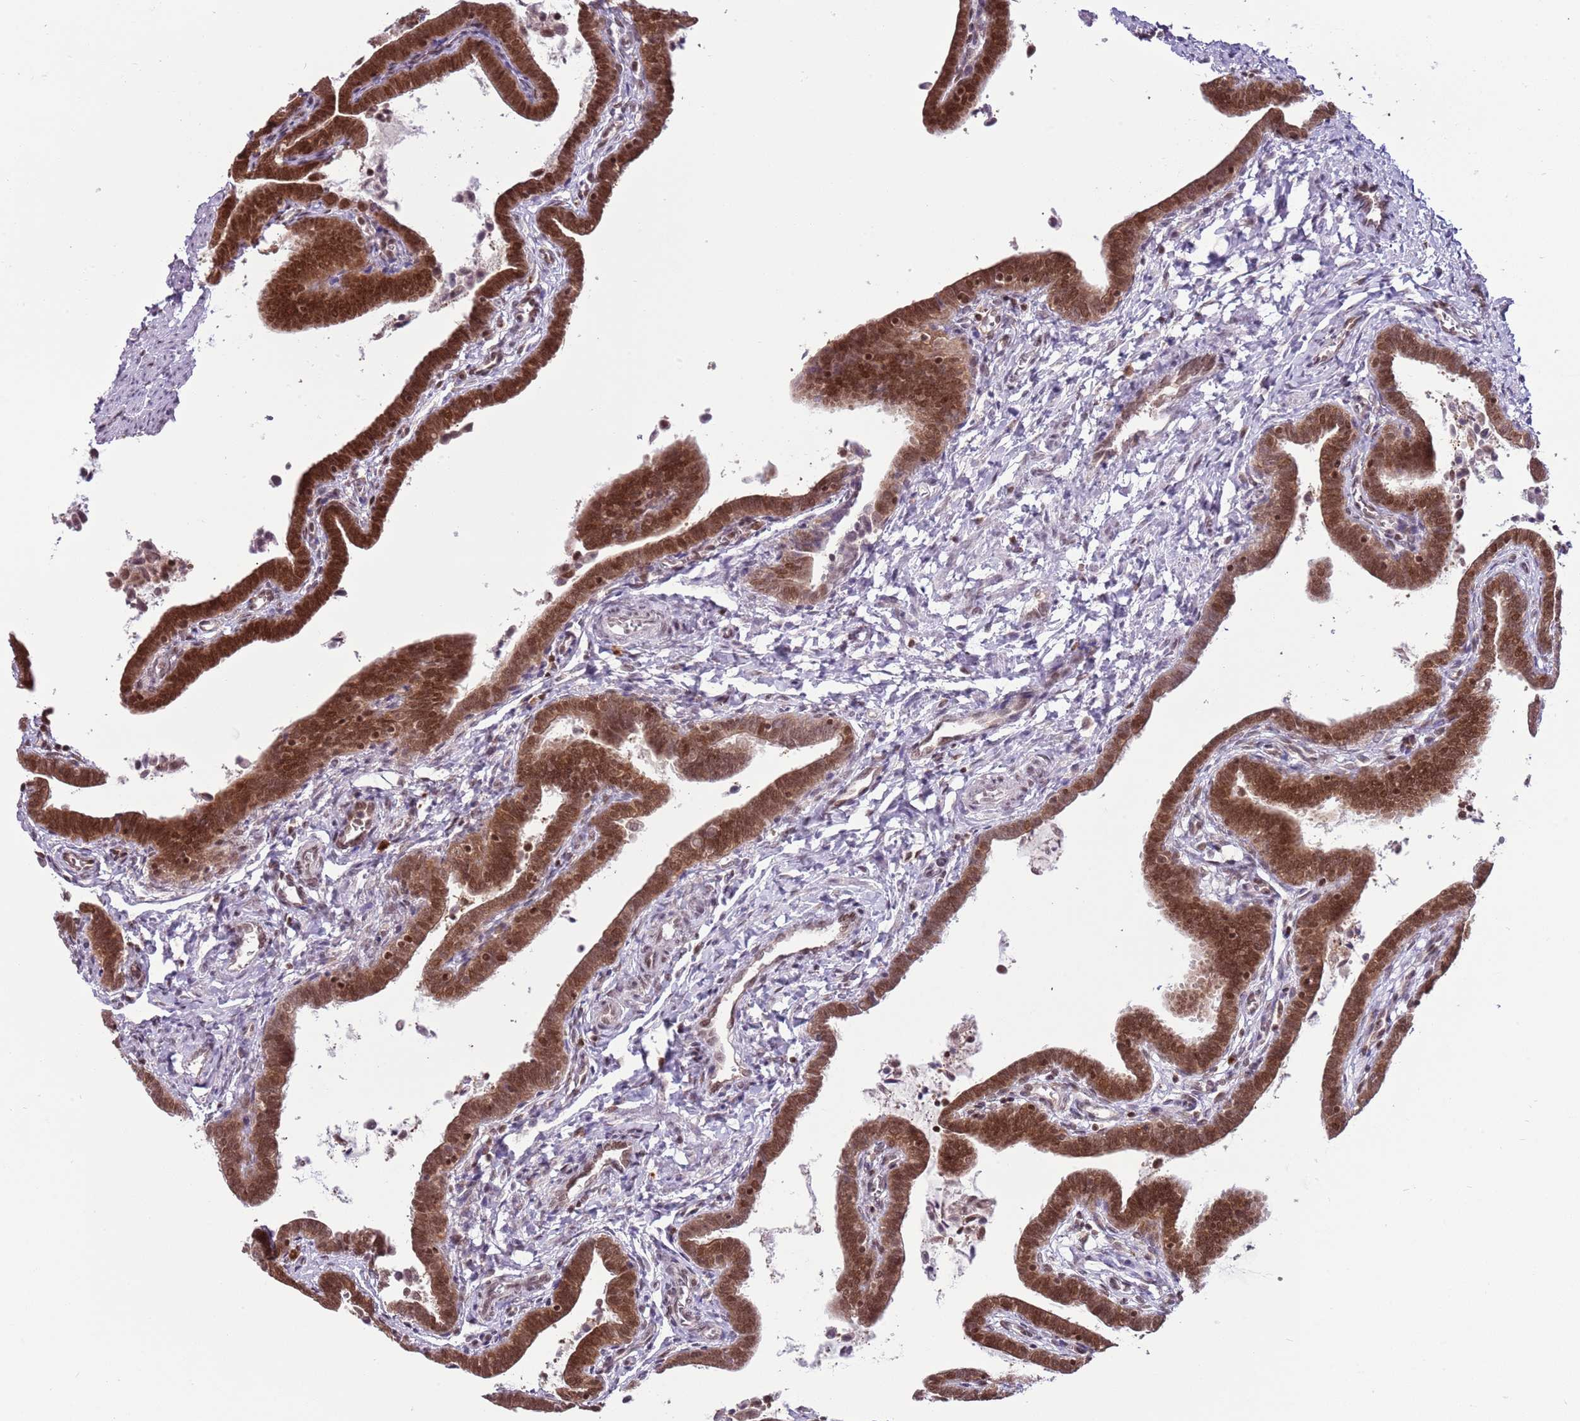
{"staining": {"intensity": "strong", "quantity": ">75%", "location": "cytoplasmic/membranous,nuclear"}, "tissue": "fallopian tube", "cell_type": "Glandular cells", "image_type": "normal", "snomed": [{"axis": "morphology", "description": "Normal tissue, NOS"}, {"axis": "topography", "description": "Fallopian tube"}], "caption": "Fallopian tube stained with a brown dye displays strong cytoplasmic/membranous,nuclear positive positivity in approximately >75% of glandular cells.", "gene": "SELENOH", "patient": {"sex": "female", "age": 36}}